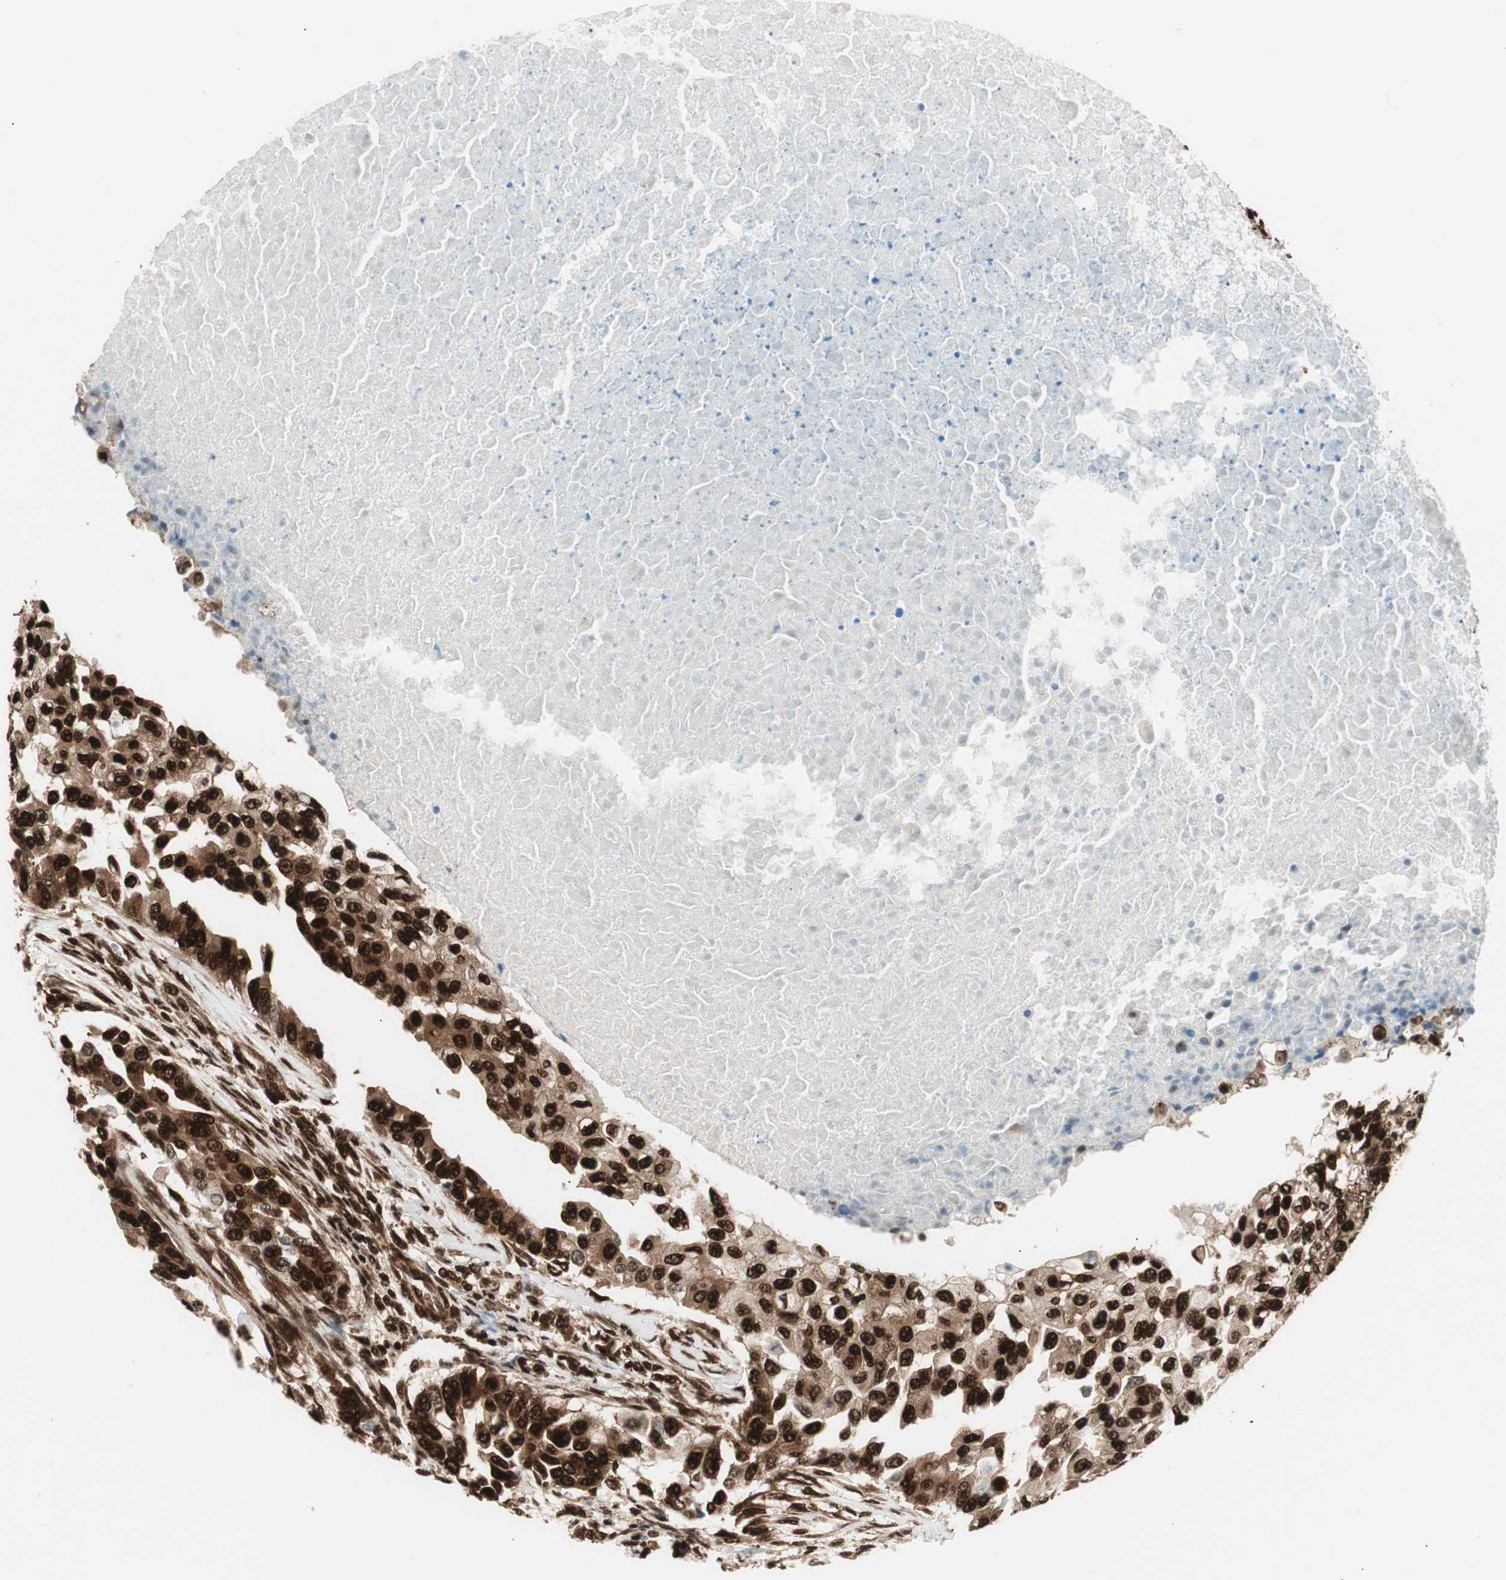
{"staining": {"intensity": "strong", "quantity": ">75%", "location": "nuclear"}, "tissue": "breast cancer", "cell_type": "Tumor cells", "image_type": "cancer", "snomed": [{"axis": "morphology", "description": "Normal tissue, NOS"}, {"axis": "morphology", "description": "Duct carcinoma"}, {"axis": "topography", "description": "Breast"}], "caption": "A photomicrograph of breast invasive ductal carcinoma stained for a protein displays strong nuclear brown staining in tumor cells.", "gene": "EWSR1", "patient": {"sex": "female", "age": 49}}